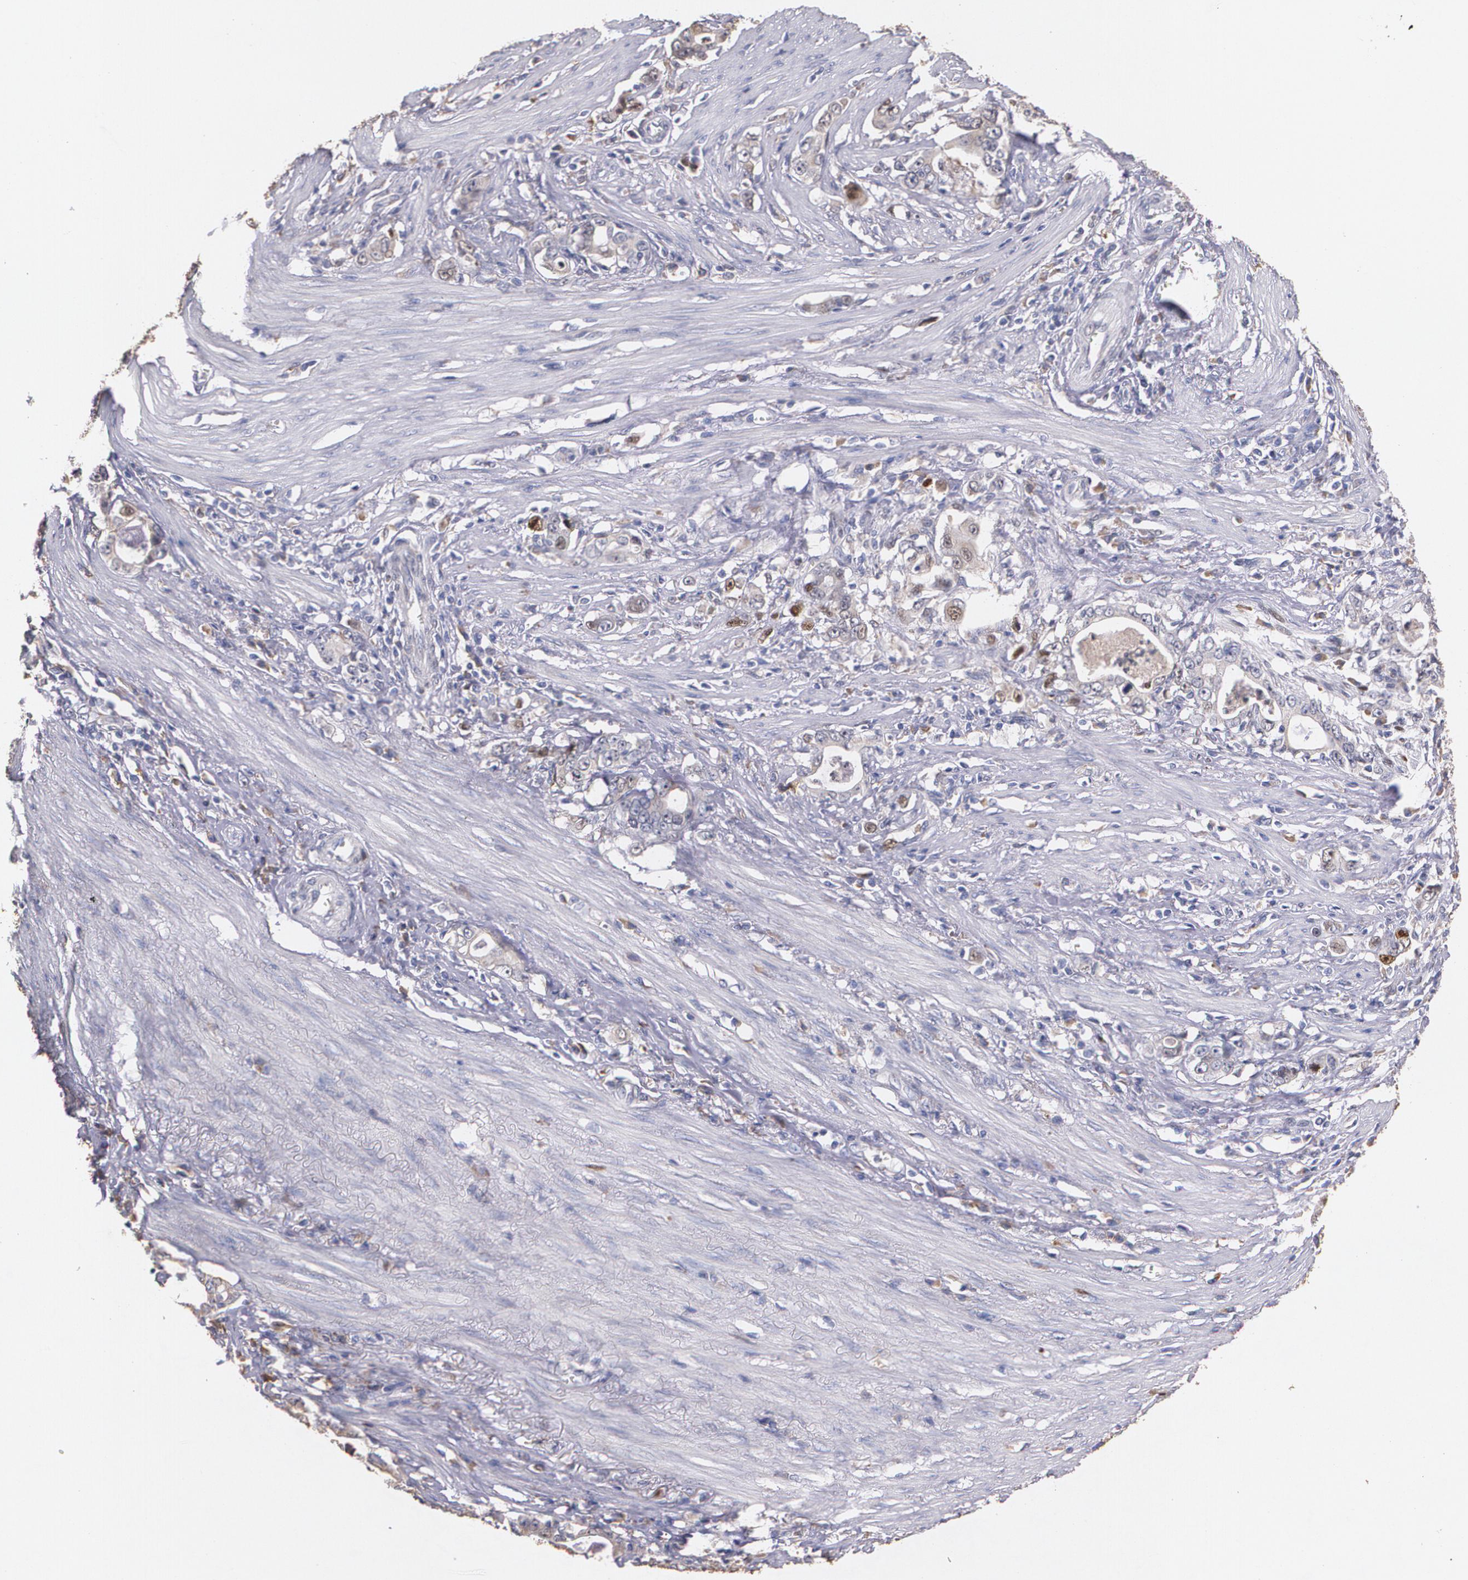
{"staining": {"intensity": "weak", "quantity": ">75%", "location": "cytoplasmic/membranous"}, "tissue": "stomach cancer", "cell_type": "Tumor cells", "image_type": "cancer", "snomed": [{"axis": "morphology", "description": "Adenocarcinoma, NOS"}, {"axis": "topography", "description": "Stomach, lower"}], "caption": "High-power microscopy captured an immunohistochemistry (IHC) photomicrograph of stomach cancer (adenocarcinoma), revealing weak cytoplasmic/membranous positivity in approximately >75% of tumor cells. (DAB IHC, brown staining for protein, blue staining for nuclei).", "gene": "ATF3", "patient": {"sex": "female", "age": 72}}